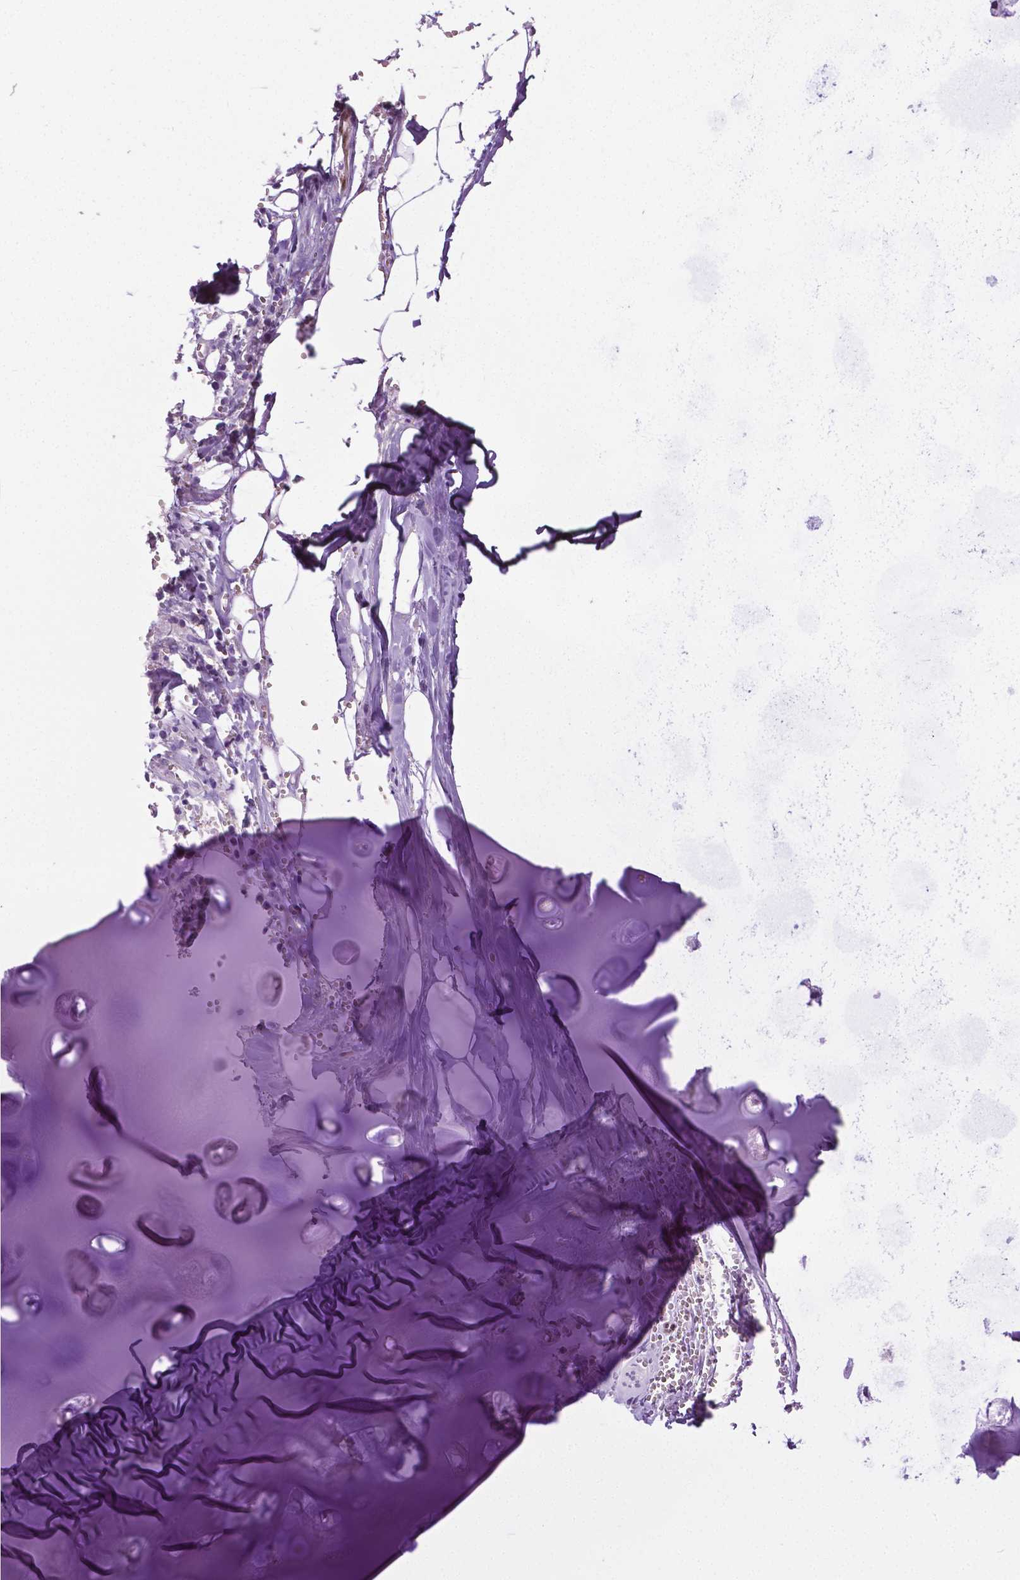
{"staining": {"intensity": "negative", "quantity": "none", "location": "none"}, "tissue": "adipose tissue", "cell_type": "Adipocytes", "image_type": "normal", "snomed": [{"axis": "morphology", "description": "Normal tissue, NOS"}, {"axis": "morphology", "description": "Squamous cell carcinoma, NOS"}, {"axis": "topography", "description": "Cartilage tissue"}, {"axis": "topography", "description": "Bronchus"}, {"axis": "topography", "description": "Lung"}], "caption": "A histopathology image of adipose tissue stained for a protein reveals no brown staining in adipocytes. Brightfield microscopy of immunohistochemistry (IHC) stained with DAB (brown) and hematoxylin (blue), captured at high magnification.", "gene": "PTGER3", "patient": {"sex": "male", "age": 66}}